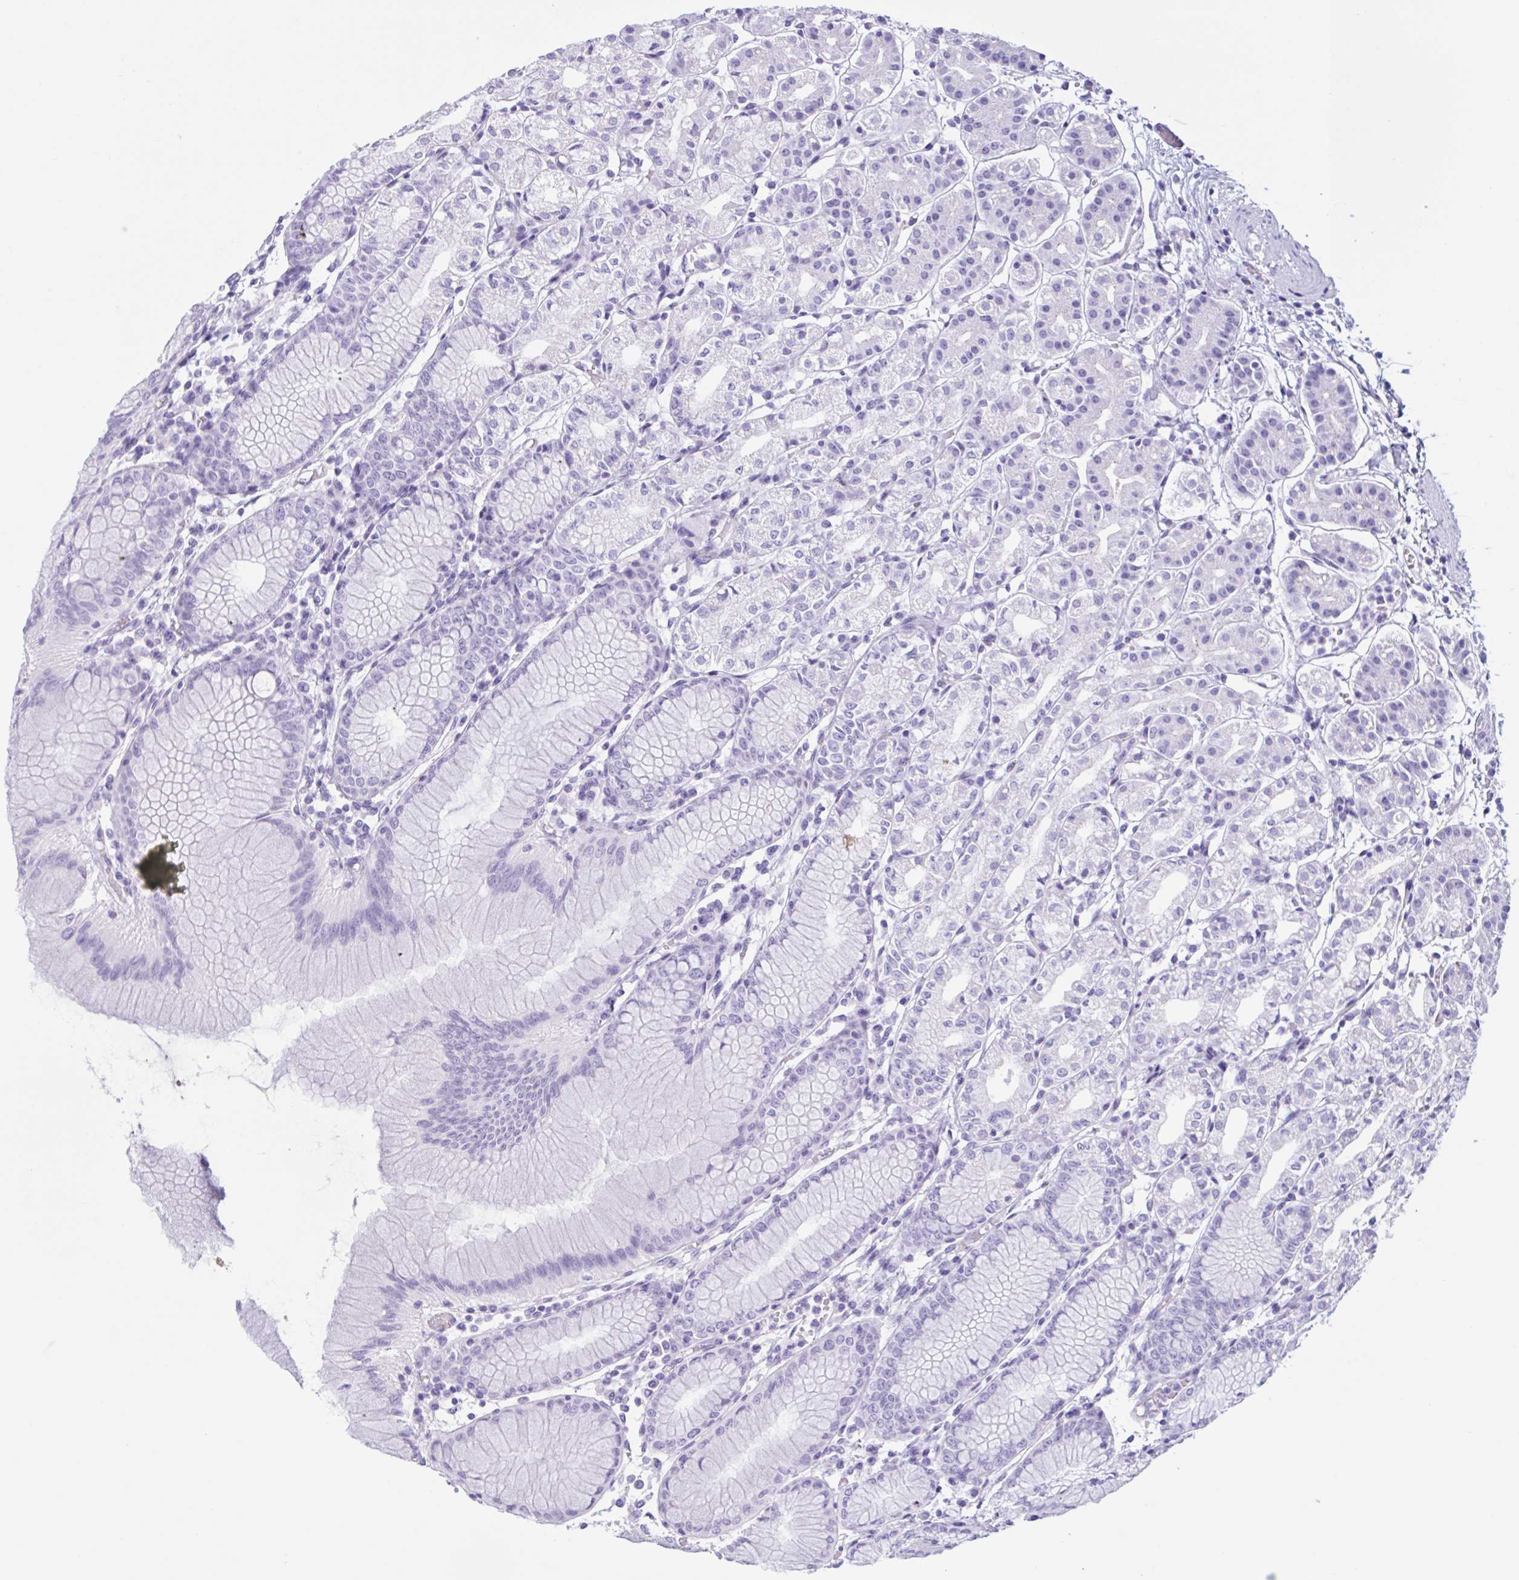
{"staining": {"intensity": "negative", "quantity": "none", "location": "none"}, "tissue": "stomach", "cell_type": "Glandular cells", "image_type": "normal", "snomed": [{"axis": "morphology", "description": "Normal tissue, NOS"}, {"axis": "topography", "description": "Stomach"}], "caption": "This is a micrograph of IHC staining of normal stomach, which shows no positivity in glandular cells.", "gene": "MRGPRG", "patient": {"sex": "female", "age": 57}}